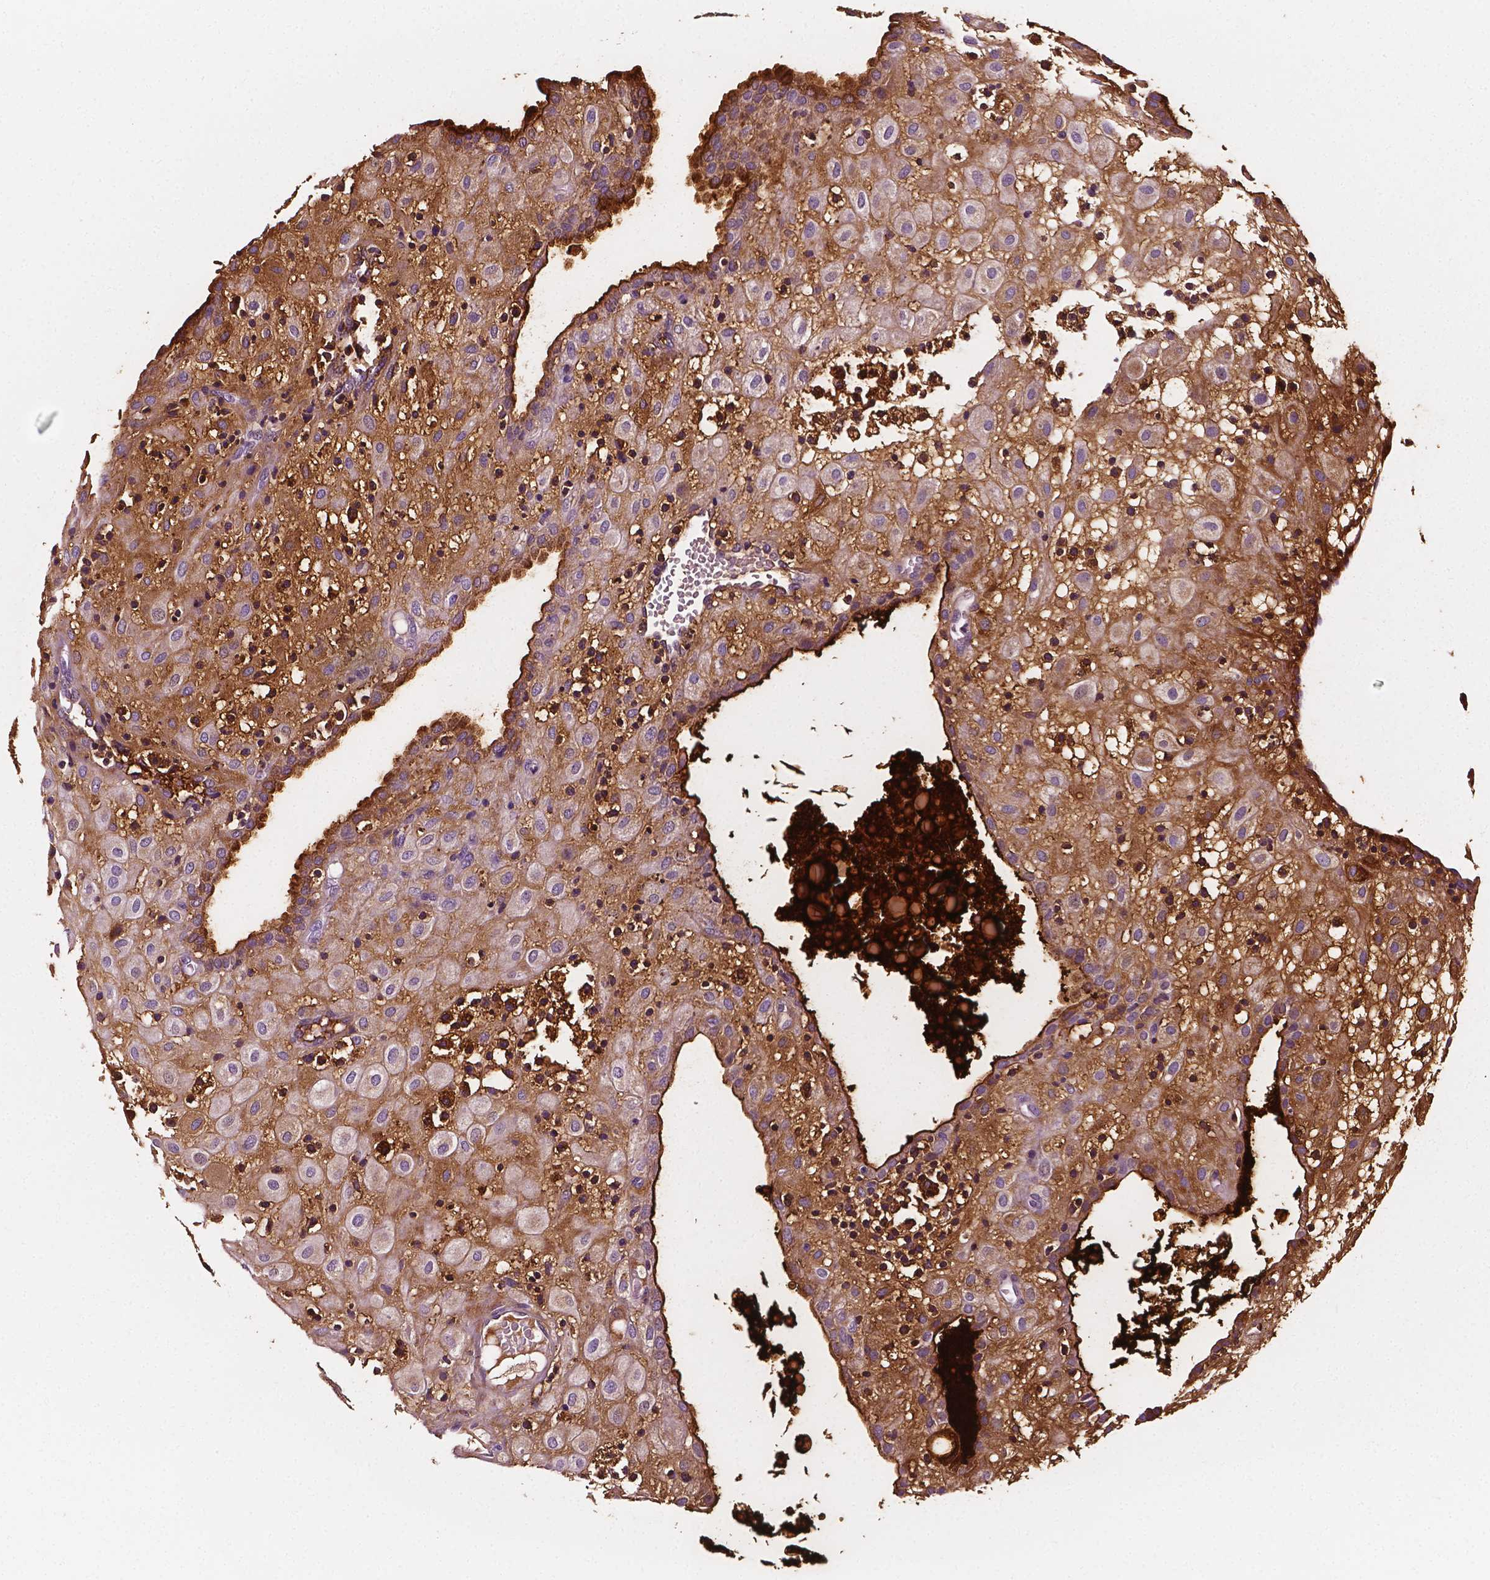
{"staining": {"intensity": "weak", "quantity": "<25%", "location": "cytoplasmic/membranous"}, "tissue": "placenta", "cell_type": "Decidual cells", "image_type": "normal", "snomed": [{"axis": "morphology", "description": "Normal tissue, NOS"}, {"axis": "topography", "description": "Placenta"}], "caption": "DAB (3,3'-diaminobenzidine) immunohistochemical staining of normal human placenta shows no significant positivity in decidual cells.", "gene": "FBLN1", "patient": {"sex": "female", "age": 24}}